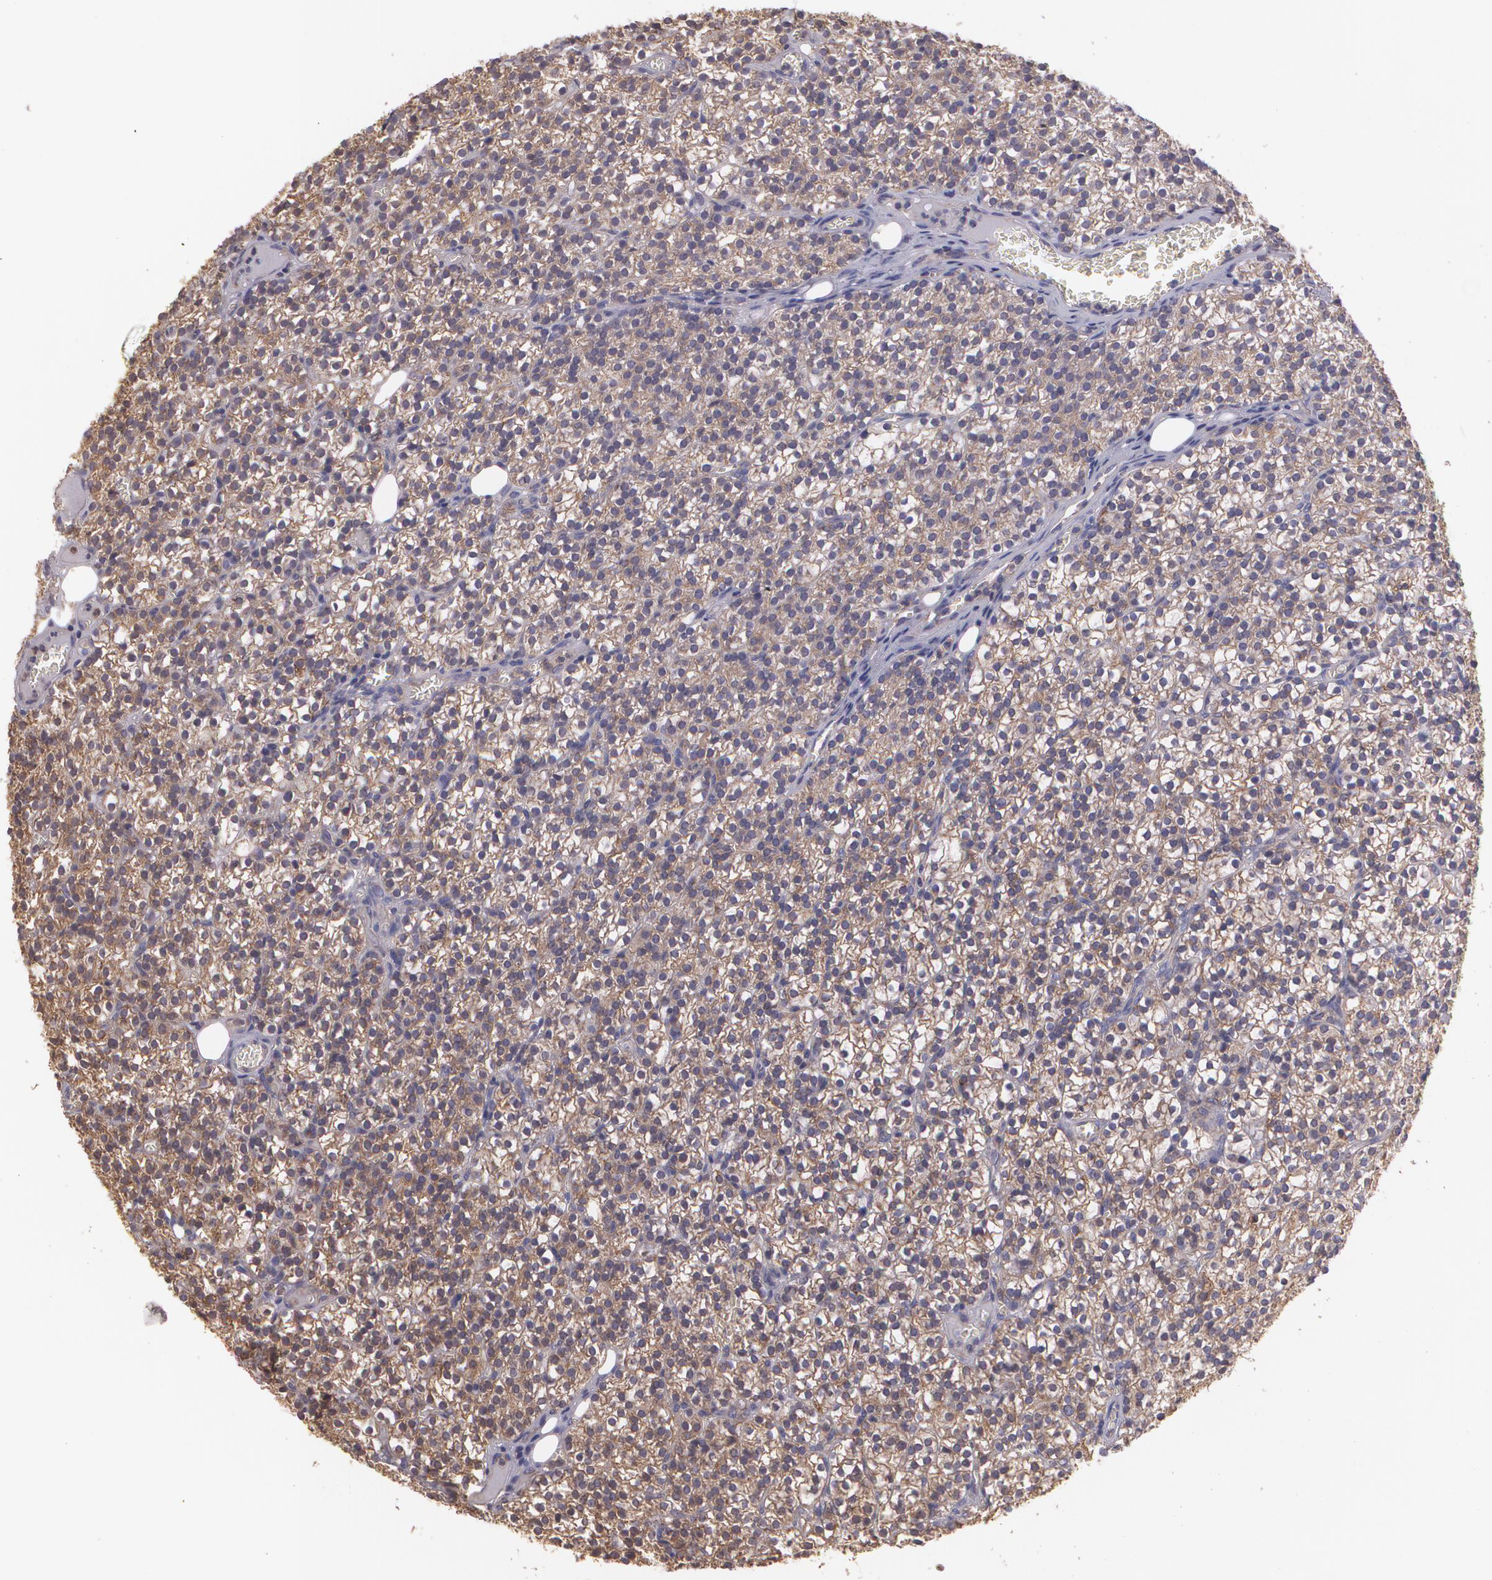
{"staining": {"intensity": "strong", "quantity": ">75%", "location": "cytoplasmic/membranous"}, "tissue": "parathyroid gland", "cell_type": "Glandular cells", "image_type": "normal", "snomed": [{"axis": "morphology", "description": "Normal tissue, NOS"}, {"axis": "topography", "description": "Parathyroid gland"}], "caption": "This is a micrograph of immunohistochemistry (IHC) staining of benign parathyroid gland, which shows strong staining in the cytoplasmic/membranous of glandular cells.", "gene": "ECE1", "patient": {"sex": "female", "age": 17}}